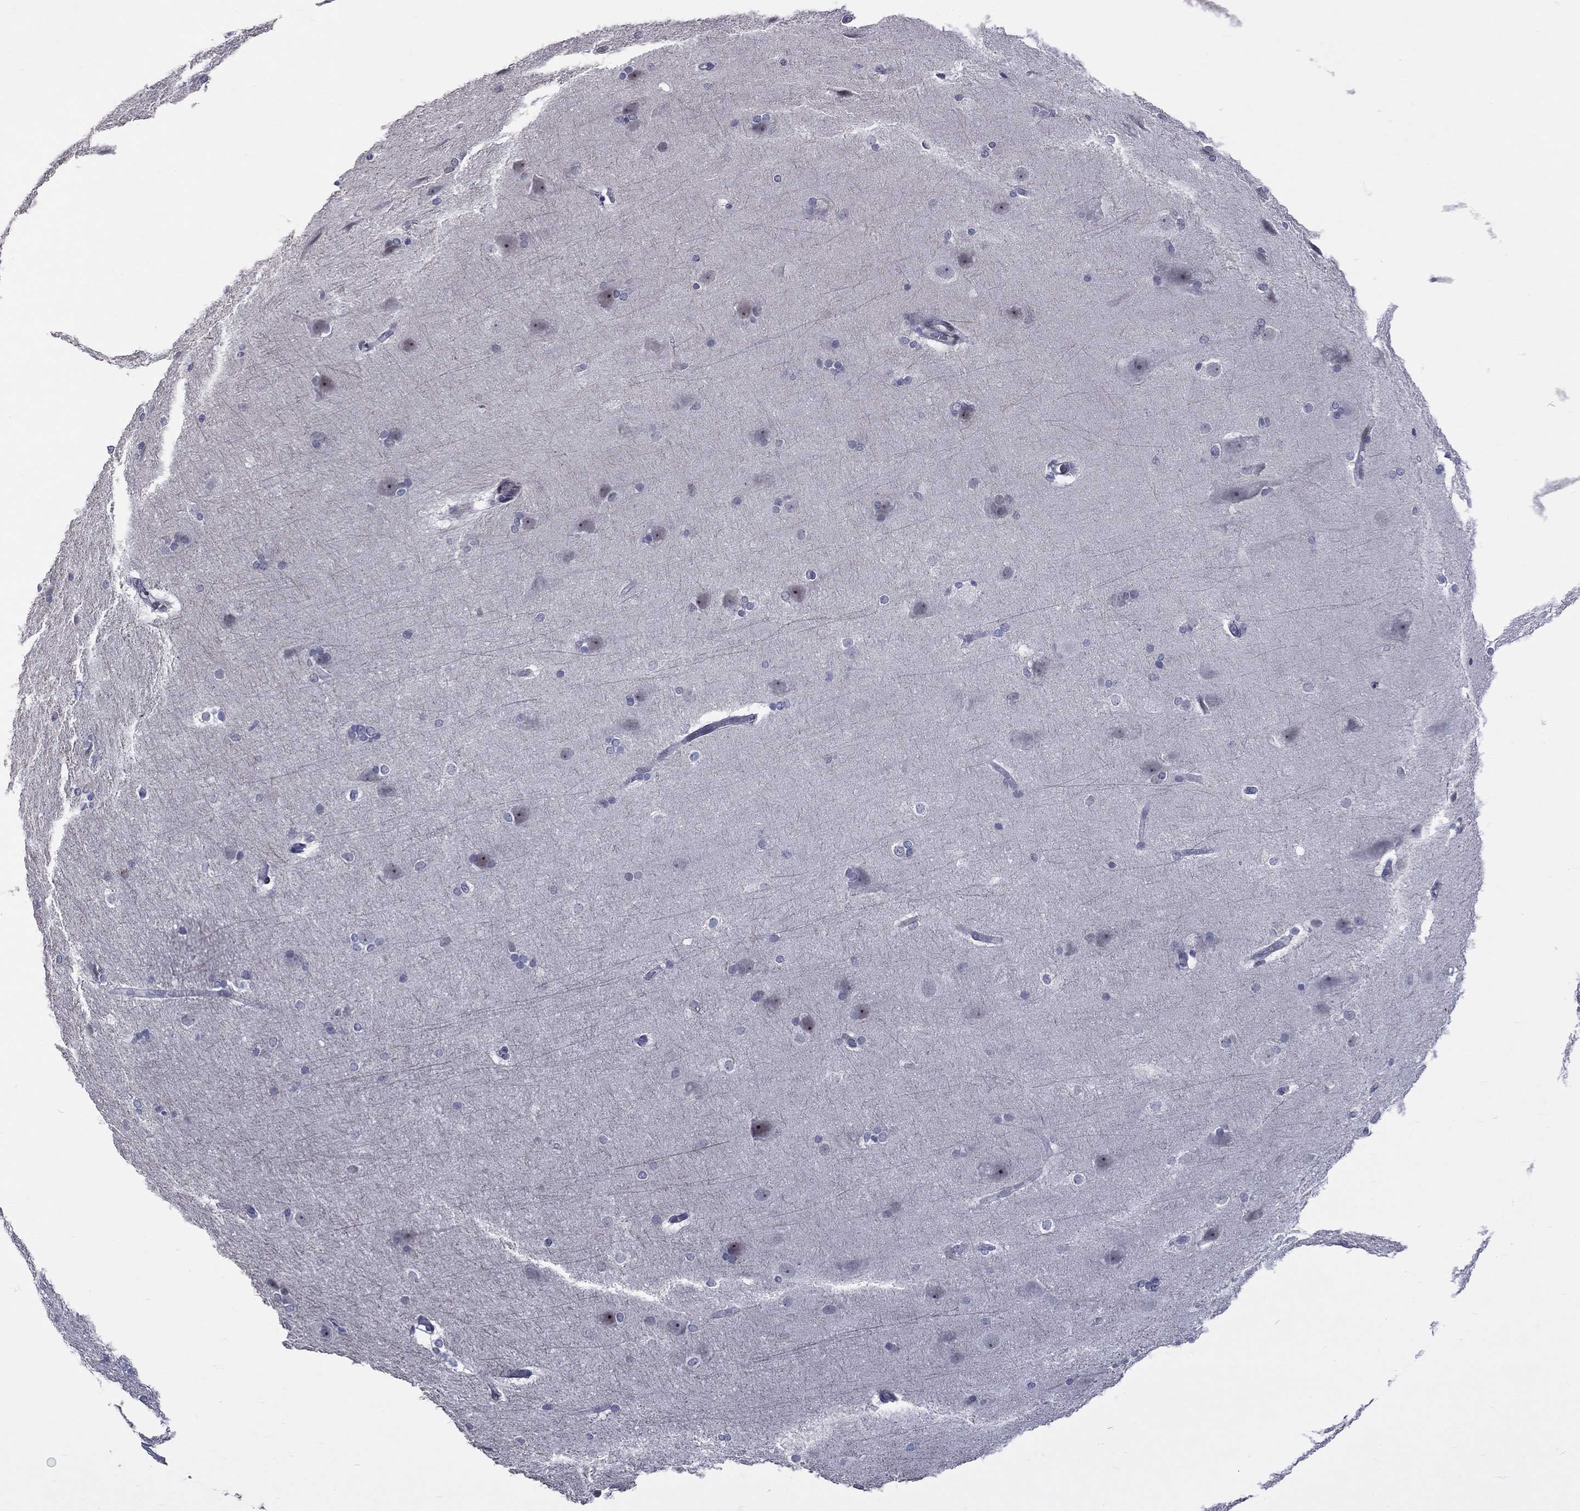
{"staining": {"intensity": "negative", "quantity": "none", "location": "none"}, "tissue": "hippocampus", "cell_type": "Glial cells", "image_type": "normal", "snomed": [{"axis": "morphology", "description": "Normal tissue, NOS"}, {"axis": "topography", "description": "Cerebral cortex"}, {"axis": "topography", "description": "Hippocampus"}], "caption": "A high-resolution photomicrograph shows immunohistochemistry staining of unremarkable hippocampus, which displays no significant staining in glial cells. (DAB (3,3'-diaminobenzidine) IHC visualized using brightfield microscopy, high magnification).", "gene": "DBF4B", "patient": {"sex": "female", "age": 19}}